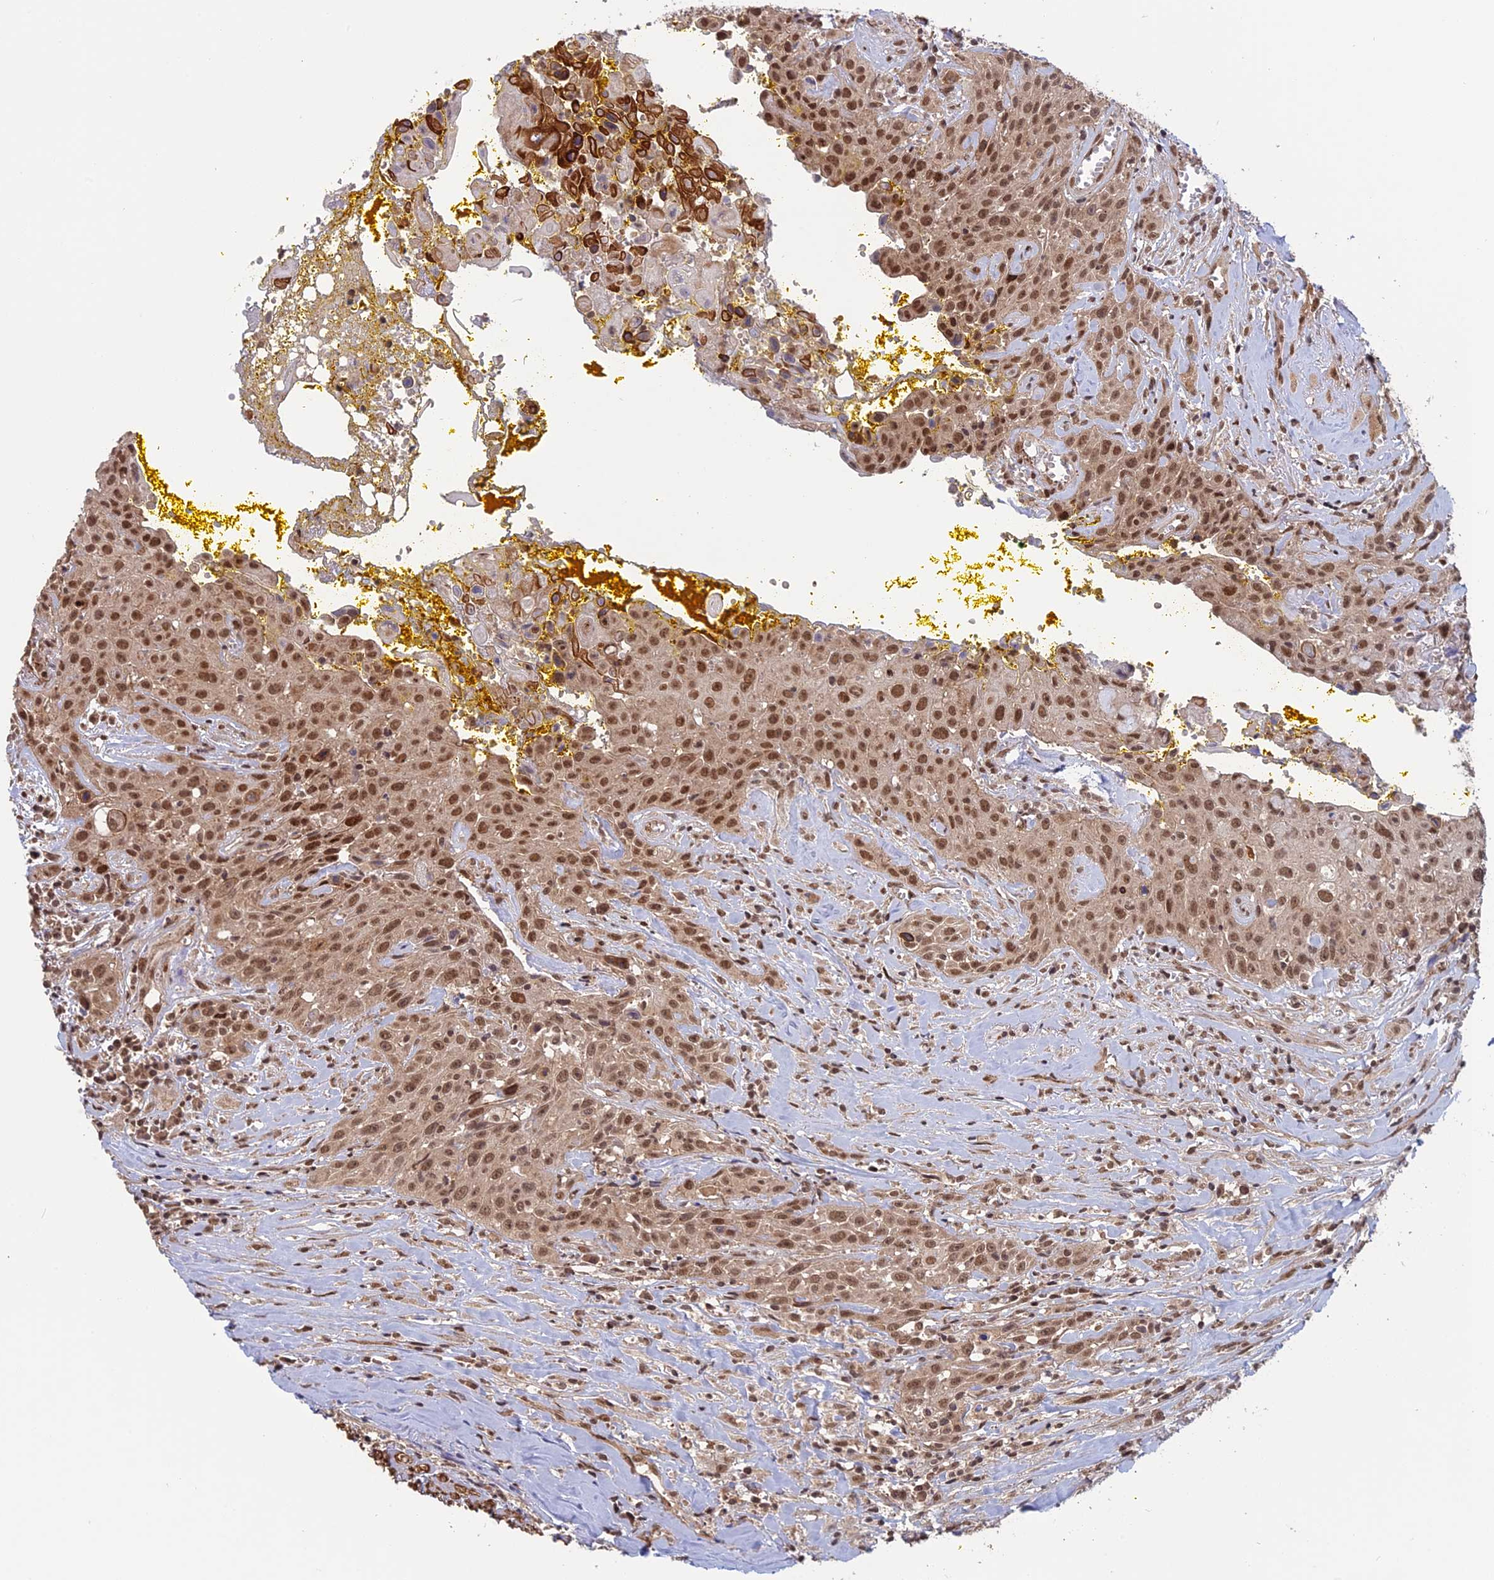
{"staining": {"intensity": "moderate", "quantity": ">75%", "location": "nuclear"}, "tissue": "head and neck cancer", "cell_type": "Tumor cells", "image_type": "cancer", "snomed": [{"axis": "morphology", "description": "Squamous cell carcinoma, NOS"}, {"axis": "topography", "description": "Oral tissue"}, {"axis": "topography", "description": "Head-Neck"}], "caption": "This histopathology image exhibits immunohistochemistry staining of head and neck cancer, with medium moderate nuclear positivity in approximately >75% of tumor cells.", "gene": "PKIG", "patient": {"sex": "female", "age": 82}}